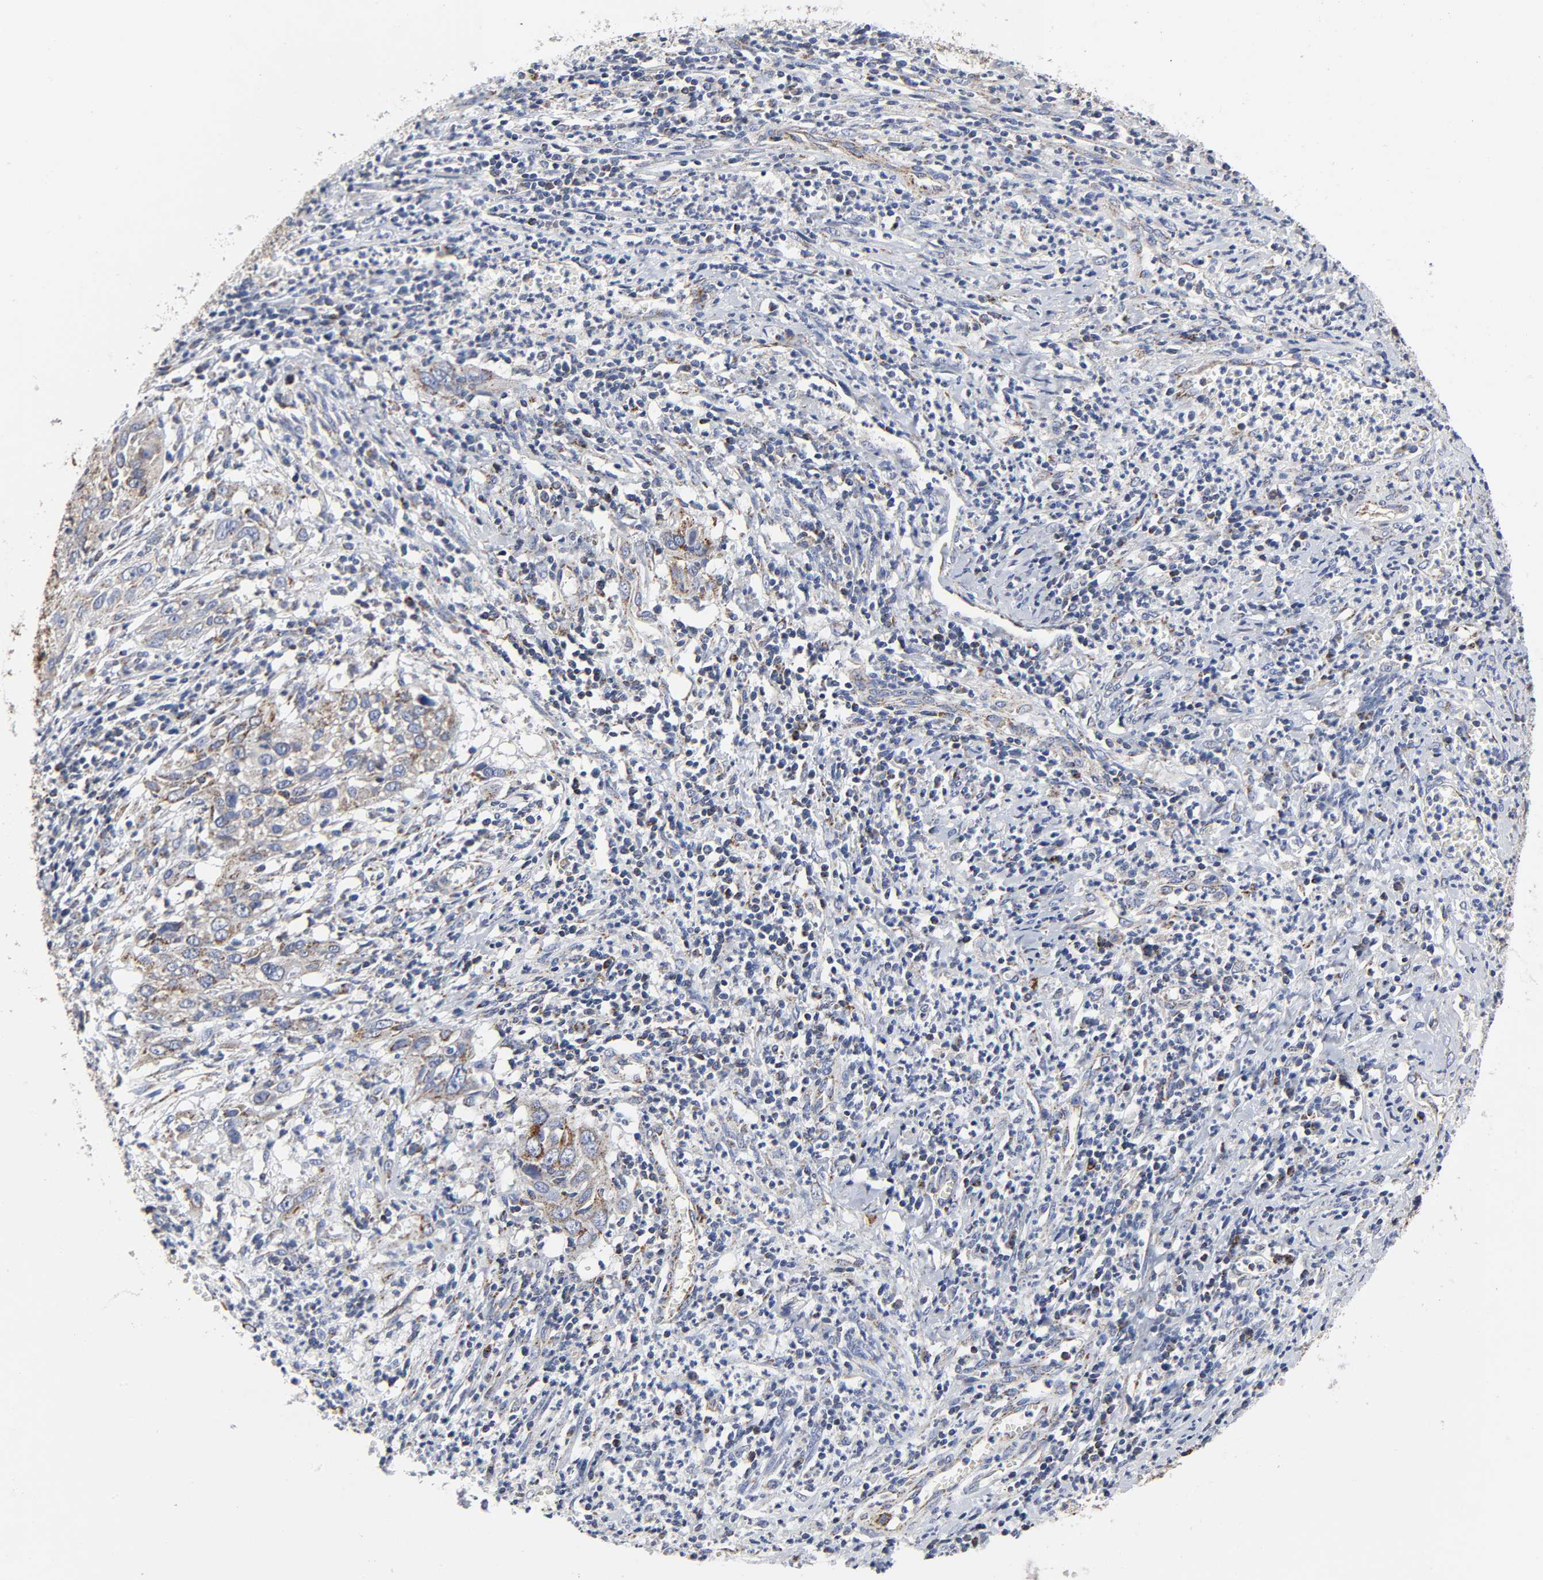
{"staining": {"intensity": "weak", "quantity": "25%-75%", "location": "cytoplasmic/membranous"}, "tissue": "cervical cancer", "cell_type": "Tumor cells", "image_type": "cancer", "snomed": [{"axis": "morphology", "description": "Squamous cell carcinoma, NOS"}, {"axis": "topography", "description": "Cervix"}], "caption": "Cervical cancer stained for a protein demonstrates weak cytoplasmic/membranous positivity in tumor cells.", "gene": "AOPEP", "patient": {"sex": "female", "age": 32}}